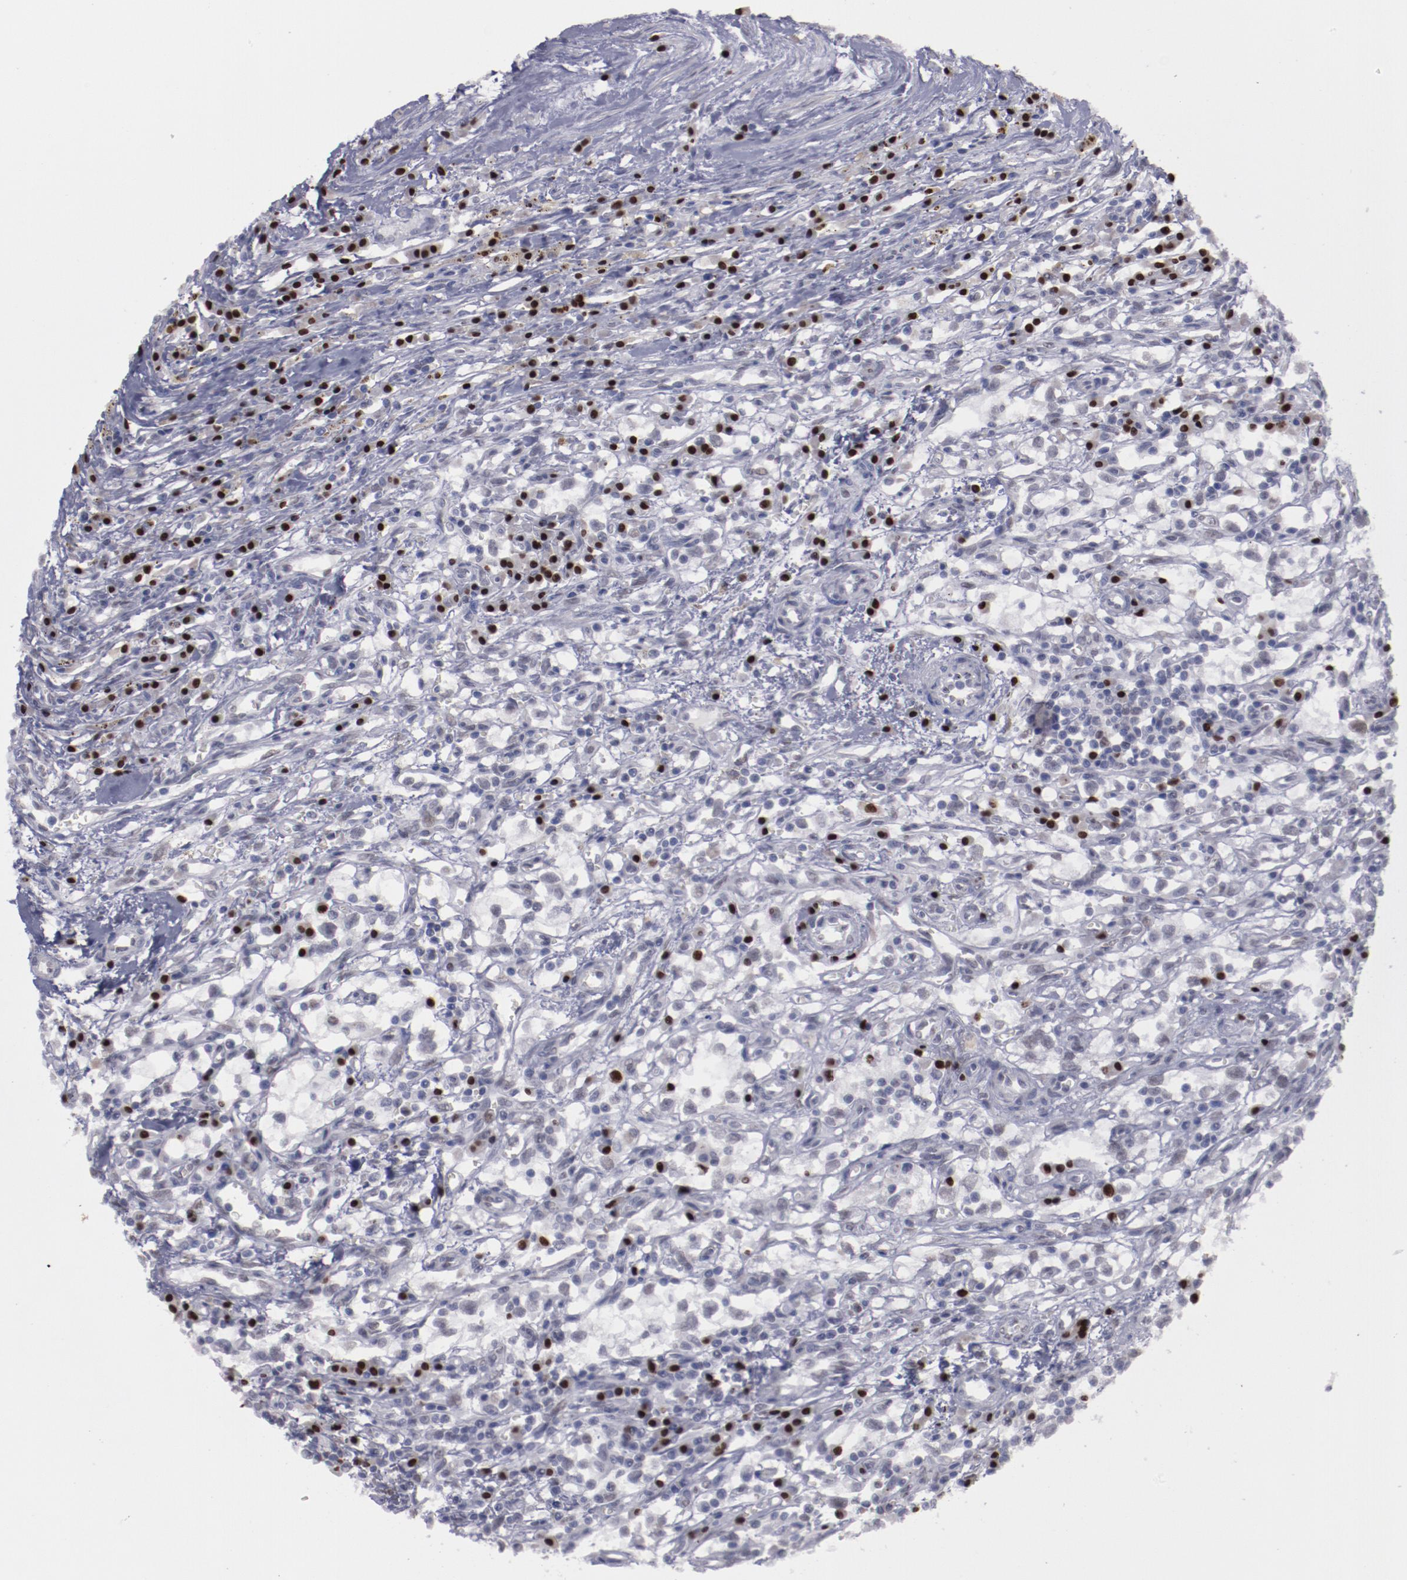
{"staining": {"intensity": "negative", "quantity": "none", "location": "none"}, "tissue": "renal cancer", "cell_type": "Tumor cells", "image_type": "cancer", "snomed": [{"axis": "morphology", "description": "Adenocarcinoma, NOS"}, {"axis": "topography", "description": "Kidney"}], "caption": "DAB (3,3'-diaminobenzidine) immunohistochemical staining of human adenocarcinoma (renal) reveals no significant staining in tumor cells.", "gene": "IRF4", "patient": {"sex": "male", "age": 82}}